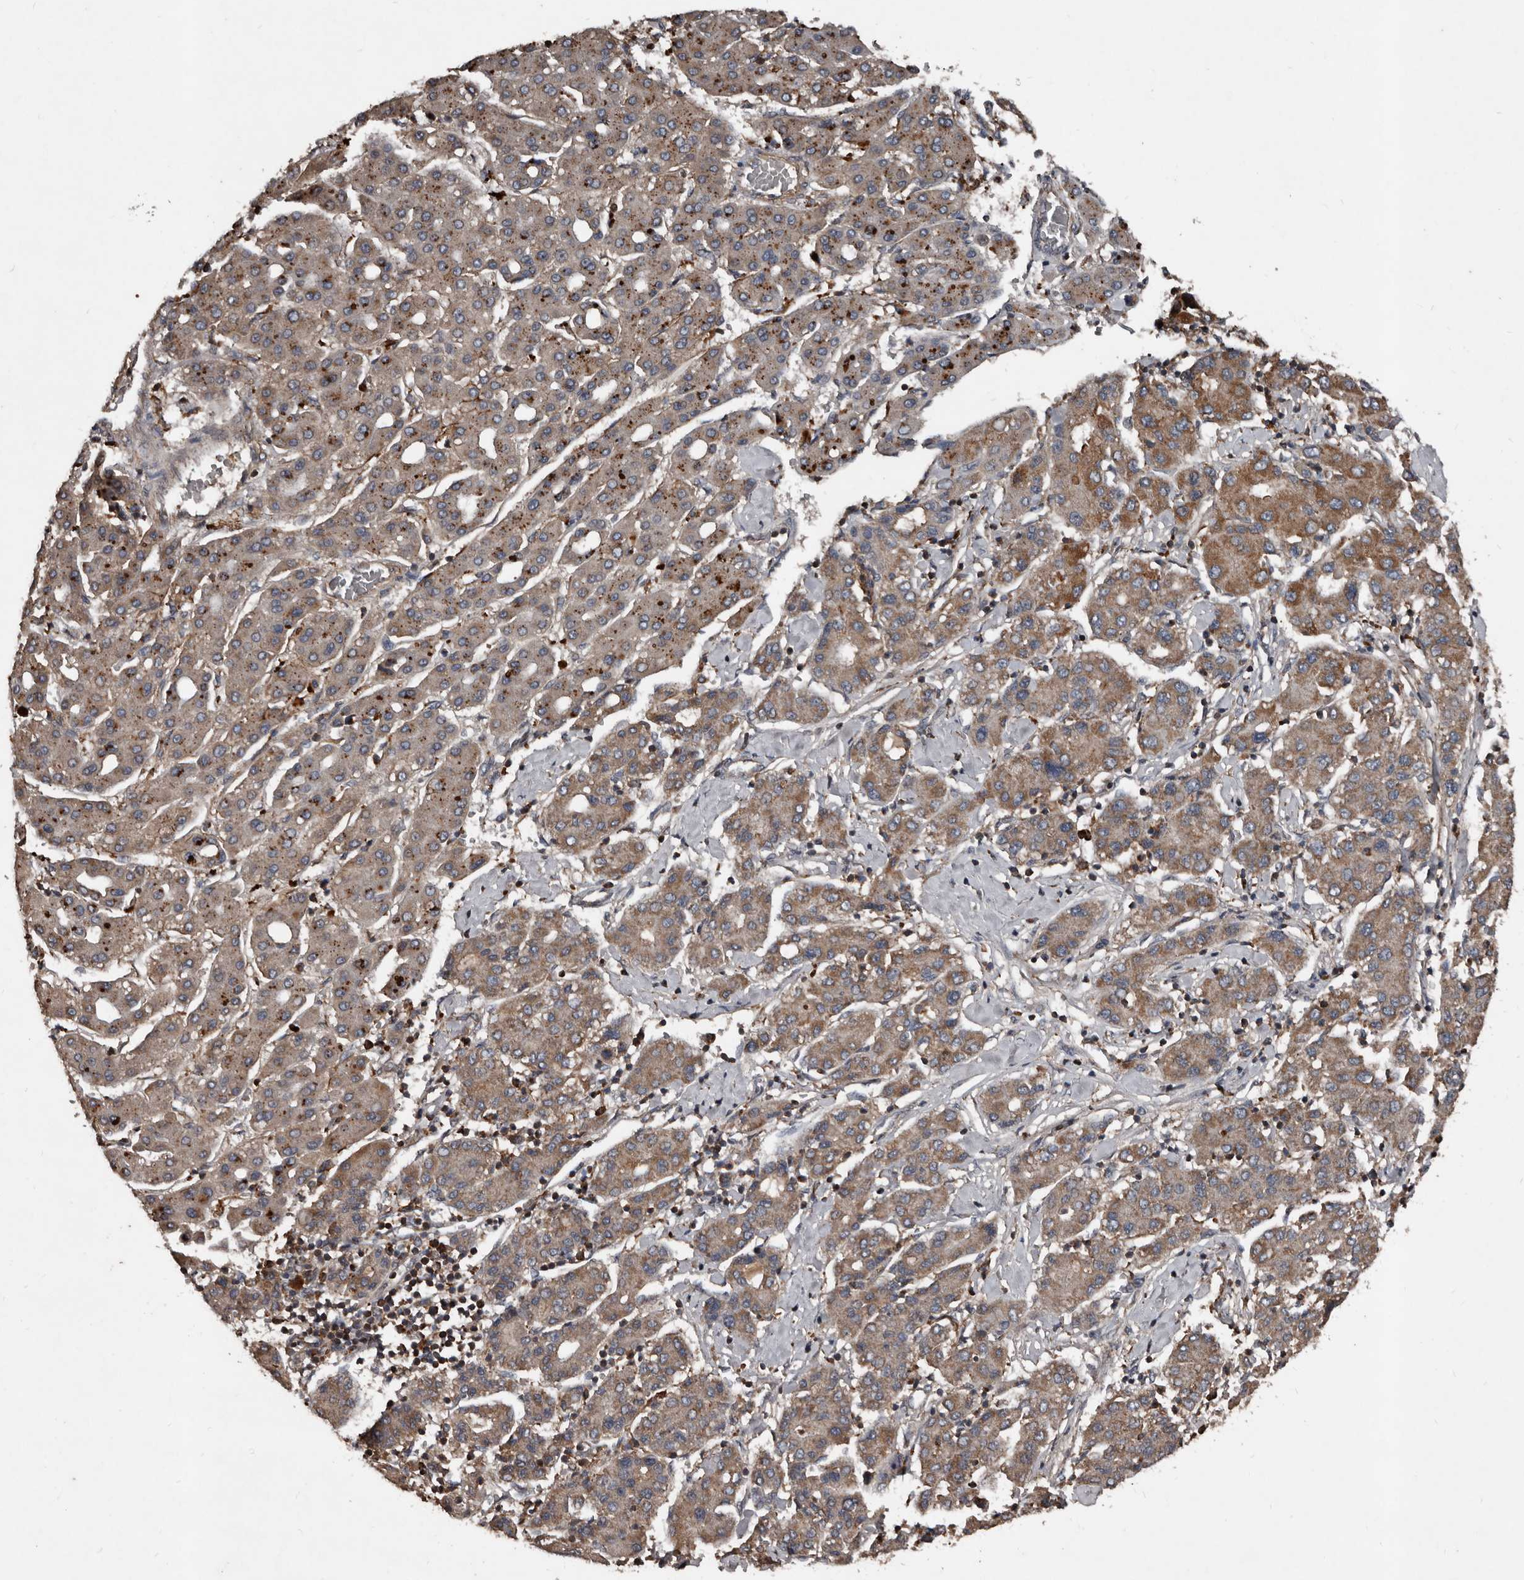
{"staining": {"intensity": "weak", "quantity": ">75%", "location": "cytoplasmic/membranous"}, "tissue": "liver cancer", "cell_type": "Tumor cells", "image_type": "cancer", "snomed": [{"axis": "morphology", "description": "Carcinoma, Hepatocellular, NOS"}, {"axis": "topography", "description": "Liver"}], "caption": "Immunohistochemical staining of human liver cancer (hepatocellular carcinoma) shows low levels of weak cytoplasmic/membranous protein staining in about >75% of tumor cells.", "gene": "GREB1", "patient": {"sex": "male", "age": 65}}